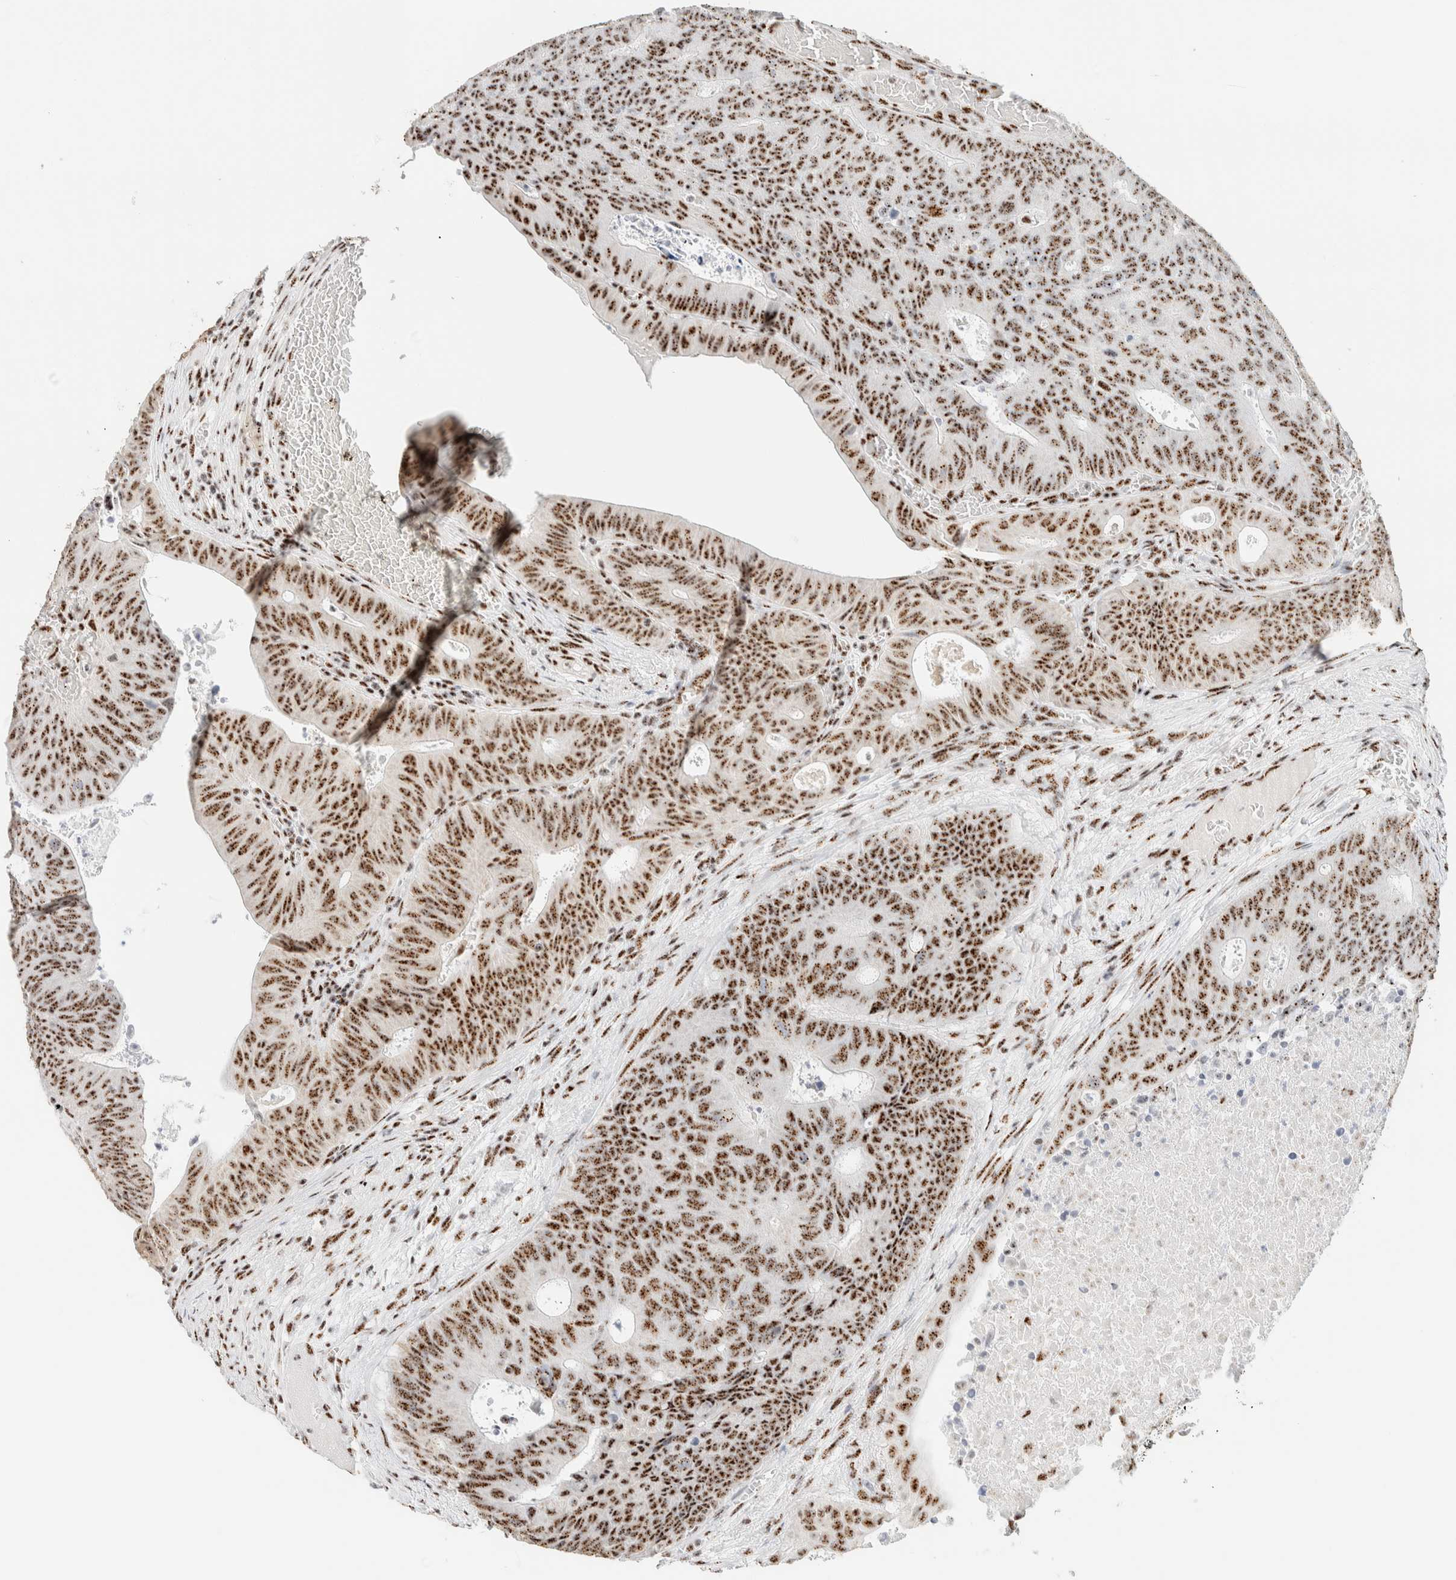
{"staining": {"intensity": "moderate", "quantity": ">75%", "location": "nuclear"}, "tissue": "colorectal cancer", "cell_type": "Tumor cells", "image_type": "cancer", "snomed": [{"axis": "morphology", "description": "Adenocarcinoma, NOS"}, {"axis": "topography", "description": "Colon"}], "caption": "IHC photomicrograph of neoplastic tissue: adenocarcinoma (colorectal) stained using immunohistochemistry demonstrates medium levels of moderate protein expression localized specifically in the nuclear of tumor cells, appearing as a nuclear brown color.", "gene": "SON", "patient": {"sex": "male", "age": 87}}